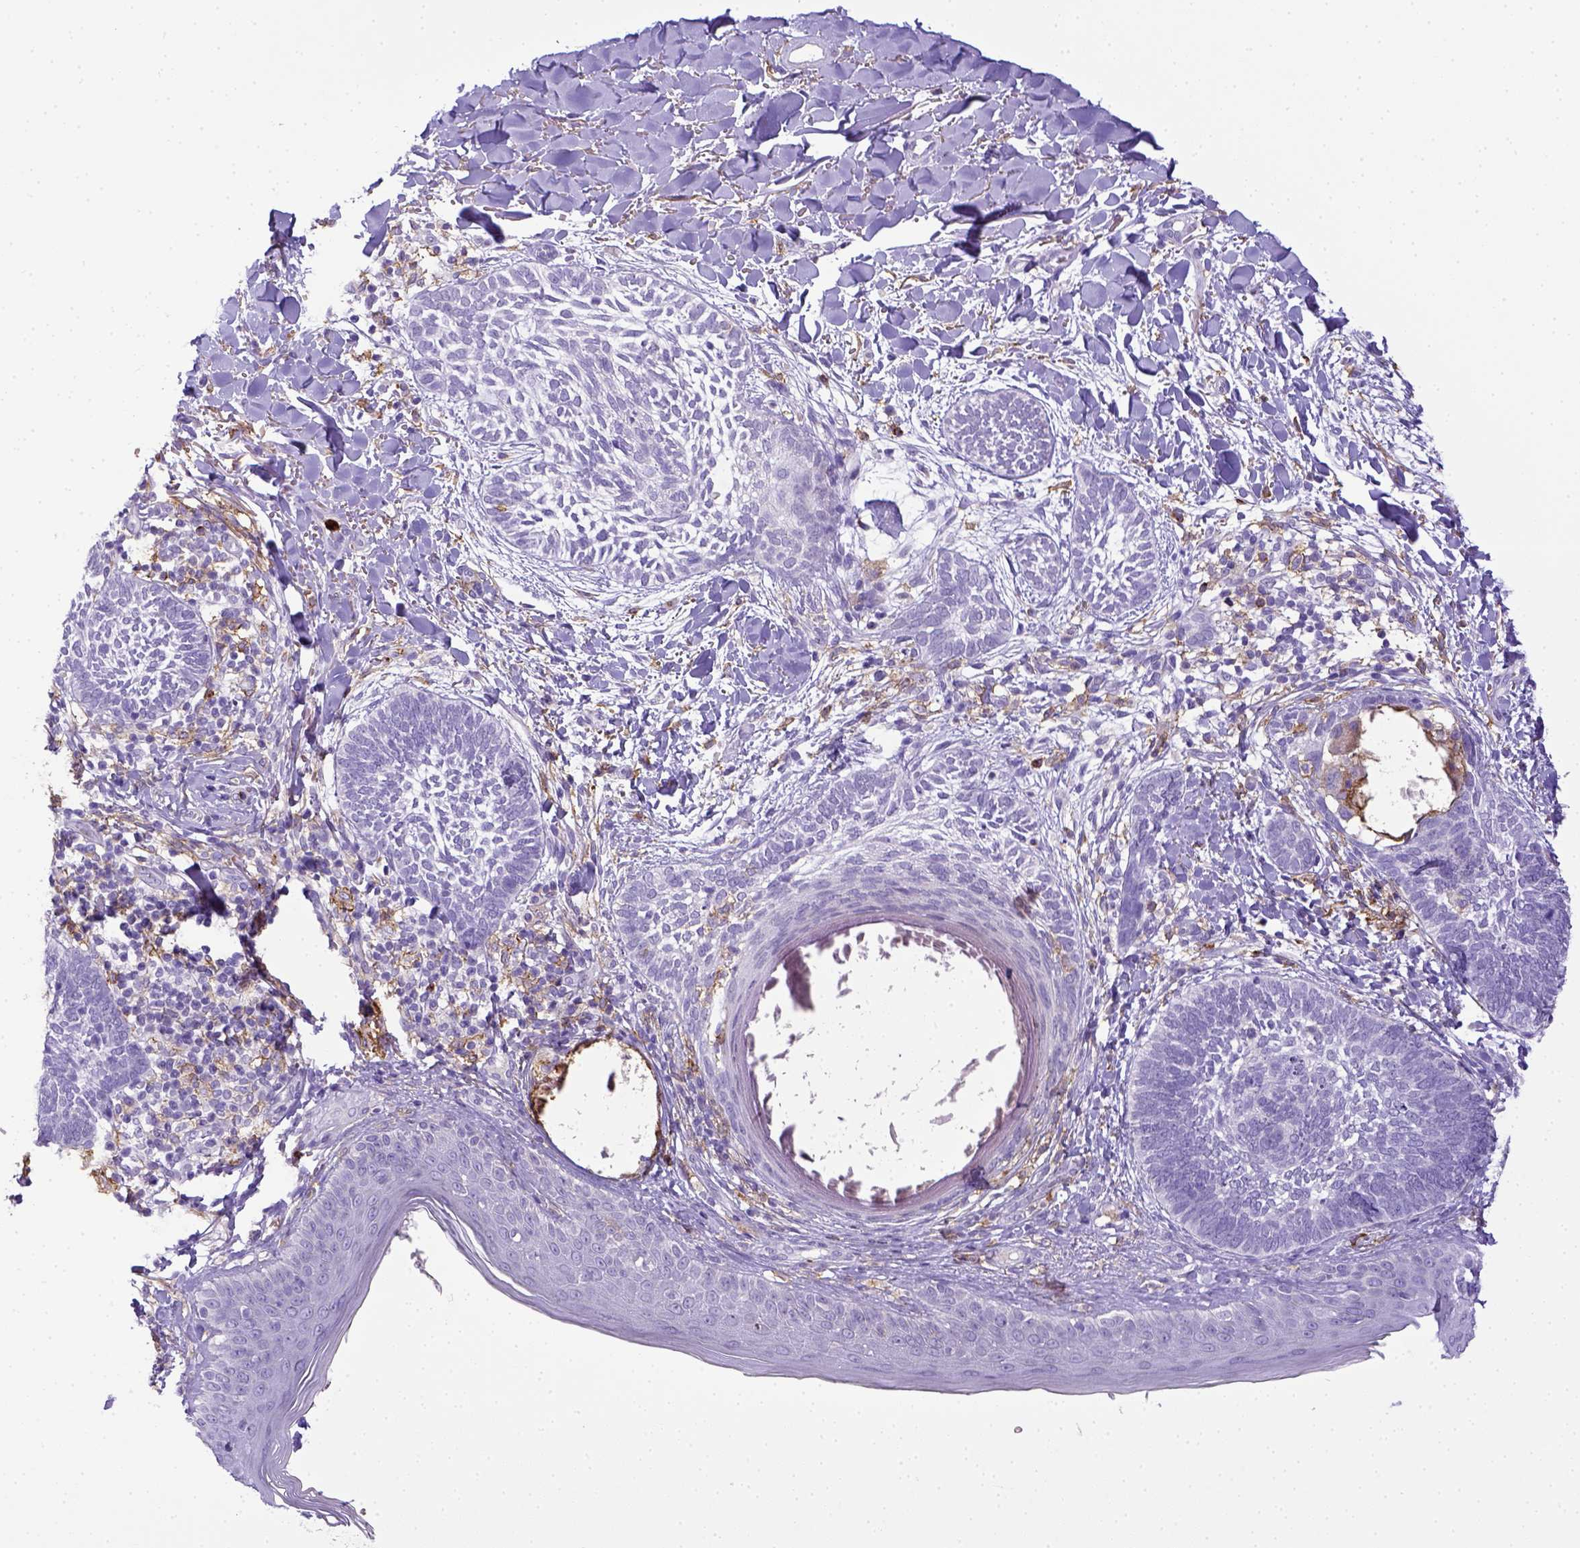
{"staining": {"intensity": "negative", "quantity": "none", "location": "none"}, "tissue": "skin cancer", "cell_type": "Tumor cells", "image_type": "cancer", "snomed": [{"axis": "morphology", "description": "Normal tissue, NOS"}, {"axis": "morphology", "description": "Basal cell carcinoma"}, {"axis": "topography", "description": "Skin"}], "caption": "DAB (3,3'-diaminobenzidine) immunohistochemical staining of human basal cell carcinoma (skin) exhibits no significant staining in tumor cells.", "gene": "ITGAM", "patient": {"sex": "male", "age": 46}}